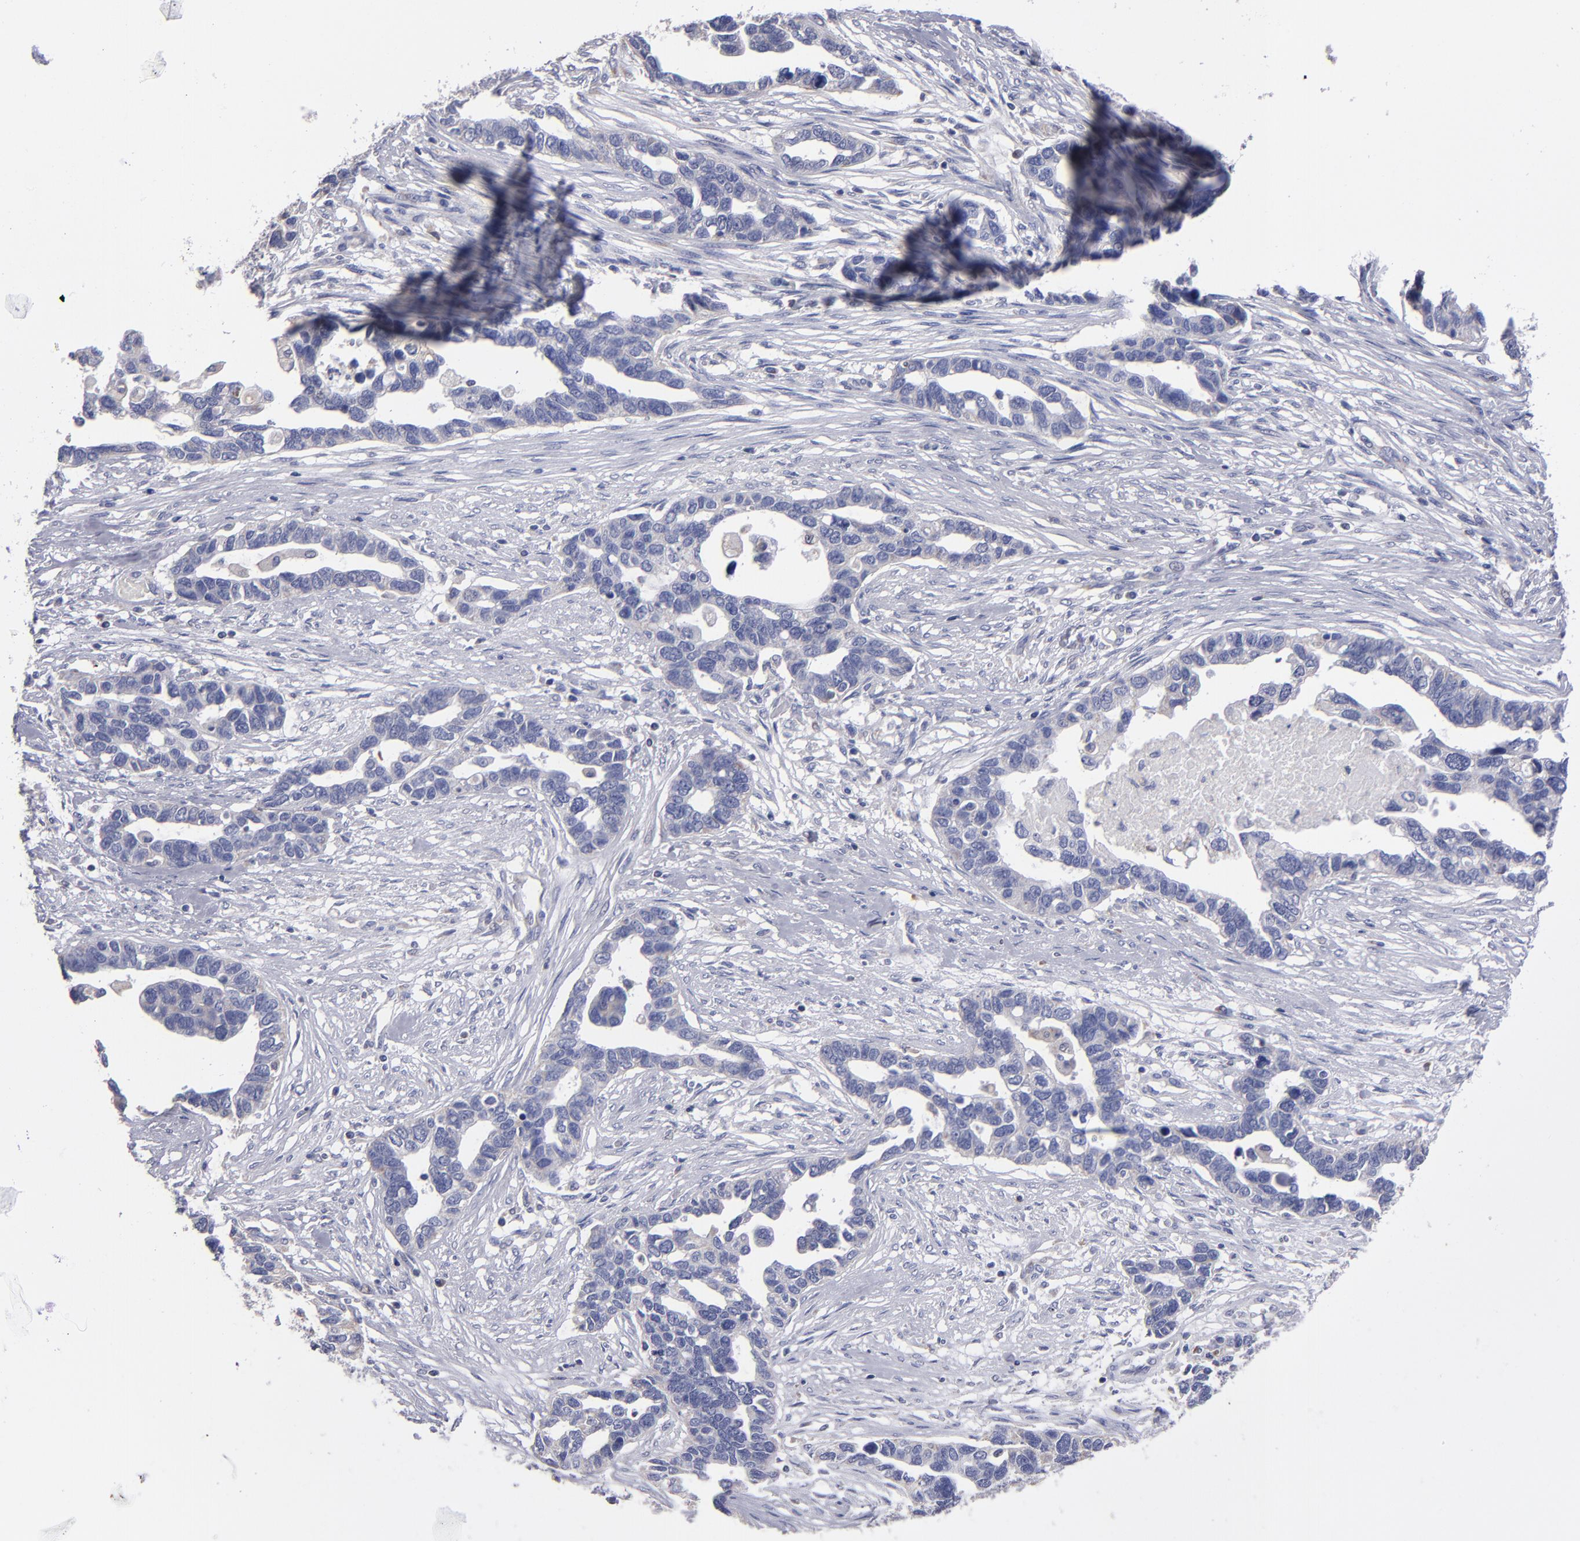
{"staining": {"intensity": "weak", "quantity": "<25%", "location": "cytoplasmic/membranous"}, "tissue": "ovarian cancer", "cell_type": "Tumor cells", "image_type": "cancer", "snomed": [{"axis": "morphology", "description": "Cystadenocarcinoma, serous, NOS"}, {"axis": "topography", "description": "Ovary"}], "caption": "Tumor cells are negative for brown protein staining in ovarian cancer (serous cystadenocarcinoma).", "gene": "FGR", "patient": {"sex": "female", "age": 54}}